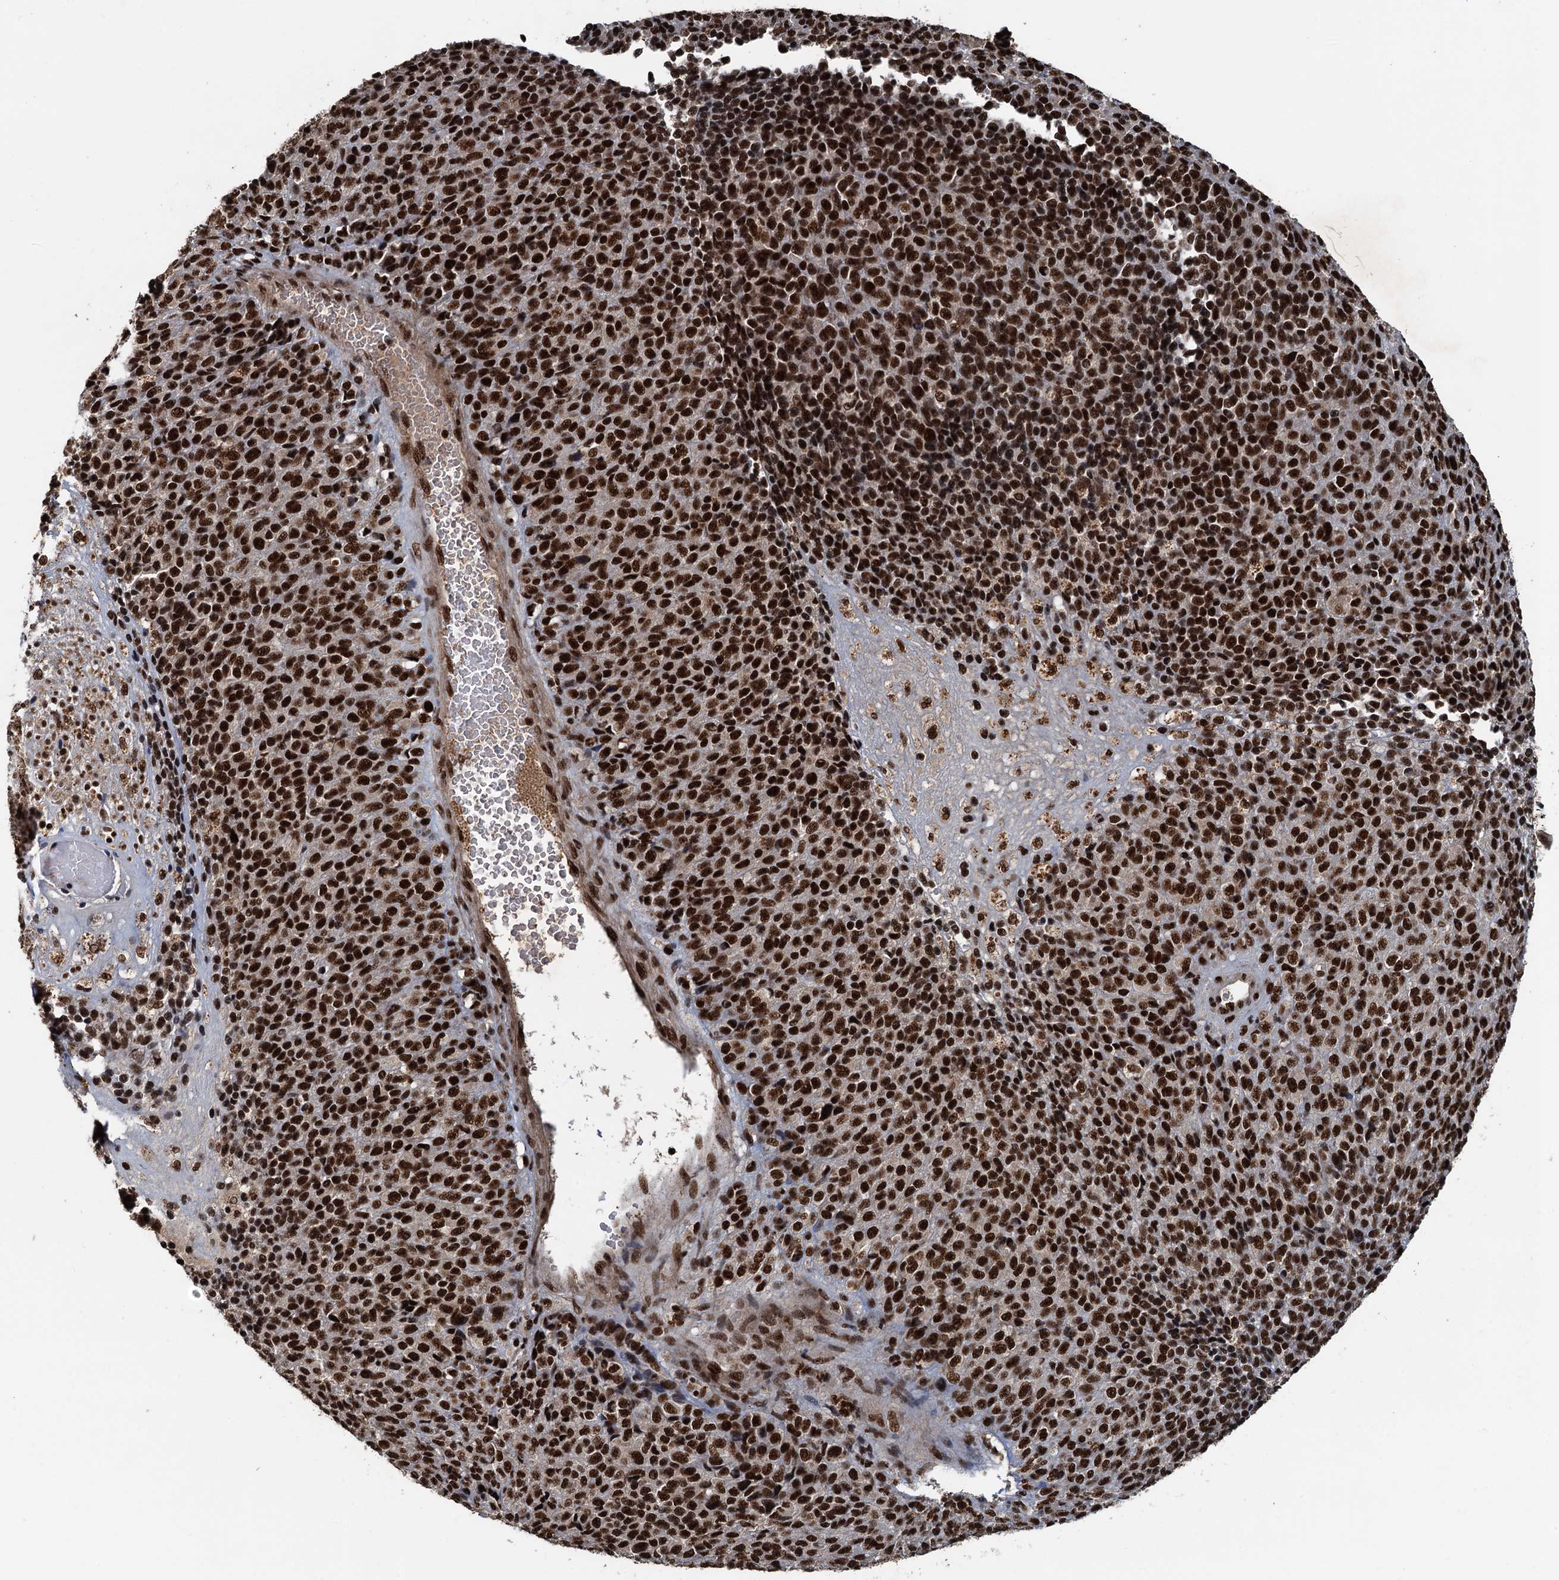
{"staining": {"intensity": "strong", "quantity": ">75%", "location": "nuclear"}, "tissue": "melanoma", "cell_type": "Tumor cells", "image_type": "cancer", "snomed": [{"axis": "morphology", "description": "Malignant melanoma, Metastatic site"}, {"axis": "topography", "description": "Brain"}], "caption": "Malignant melanoma (metastatic site) tissue shows strong nuclear staining in approximately >75% of tumor cells", "gene": "ZC3H18", "patient": {"sex": "female", "age": 56}}